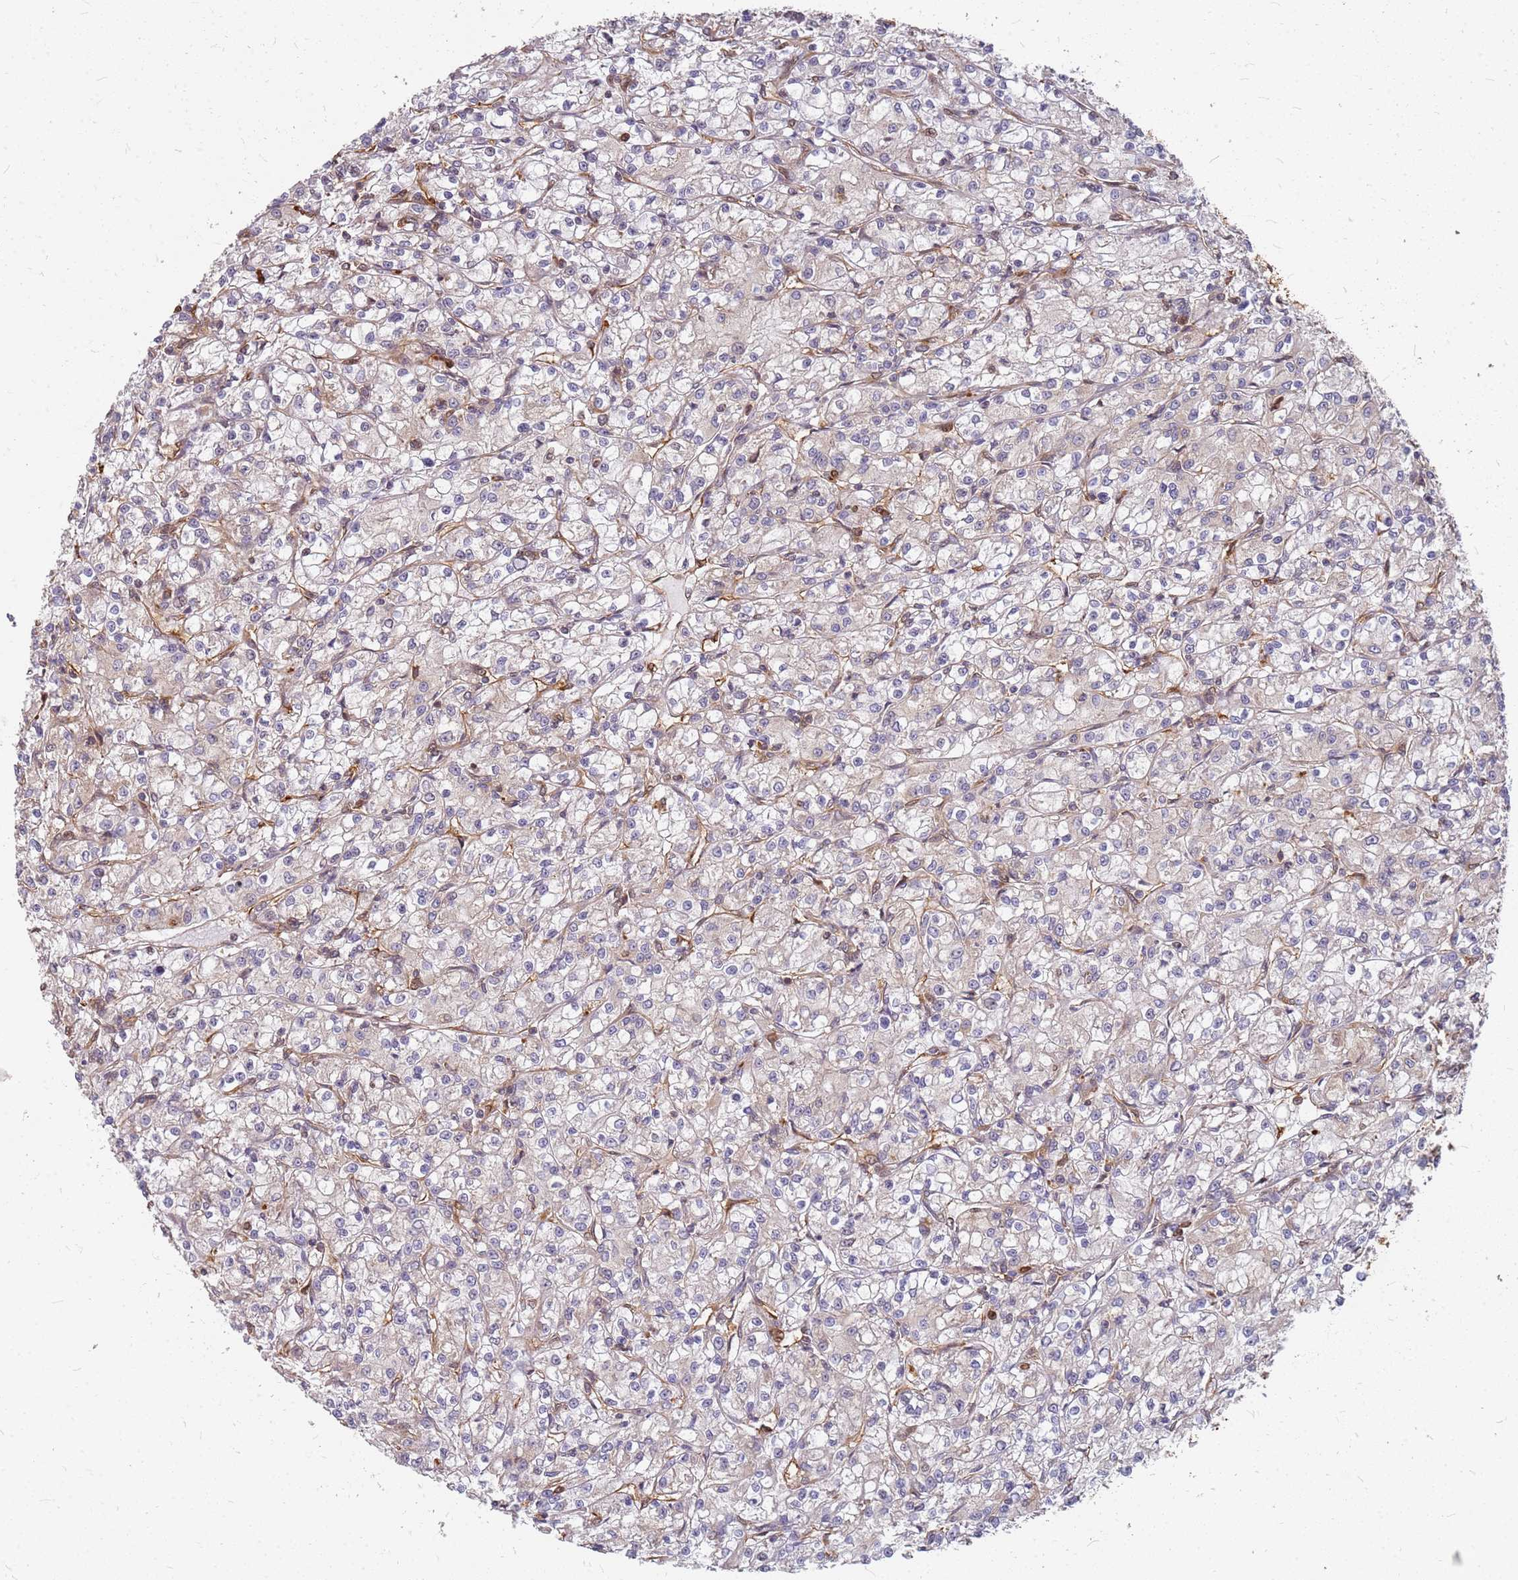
{"staining": {"intensity": "weak", "quantity": "<25%", "location": "cytoplasmic/membranous"}, "tissue": "renal cancer", "cell_type": "Tumor cells", "image_type": "cancer", "snomed": [{"axis": "morphology", "description": "Adenocarcinoma, NOS"}, {"axis": "topography", "description": "Kidney"}], "caption": "The photomicrograph shows no significant positivity in tumor cells of adenocarcinoma (renal).", "gene": "HDX", "patient": {"sex": "female", "age": 59}}